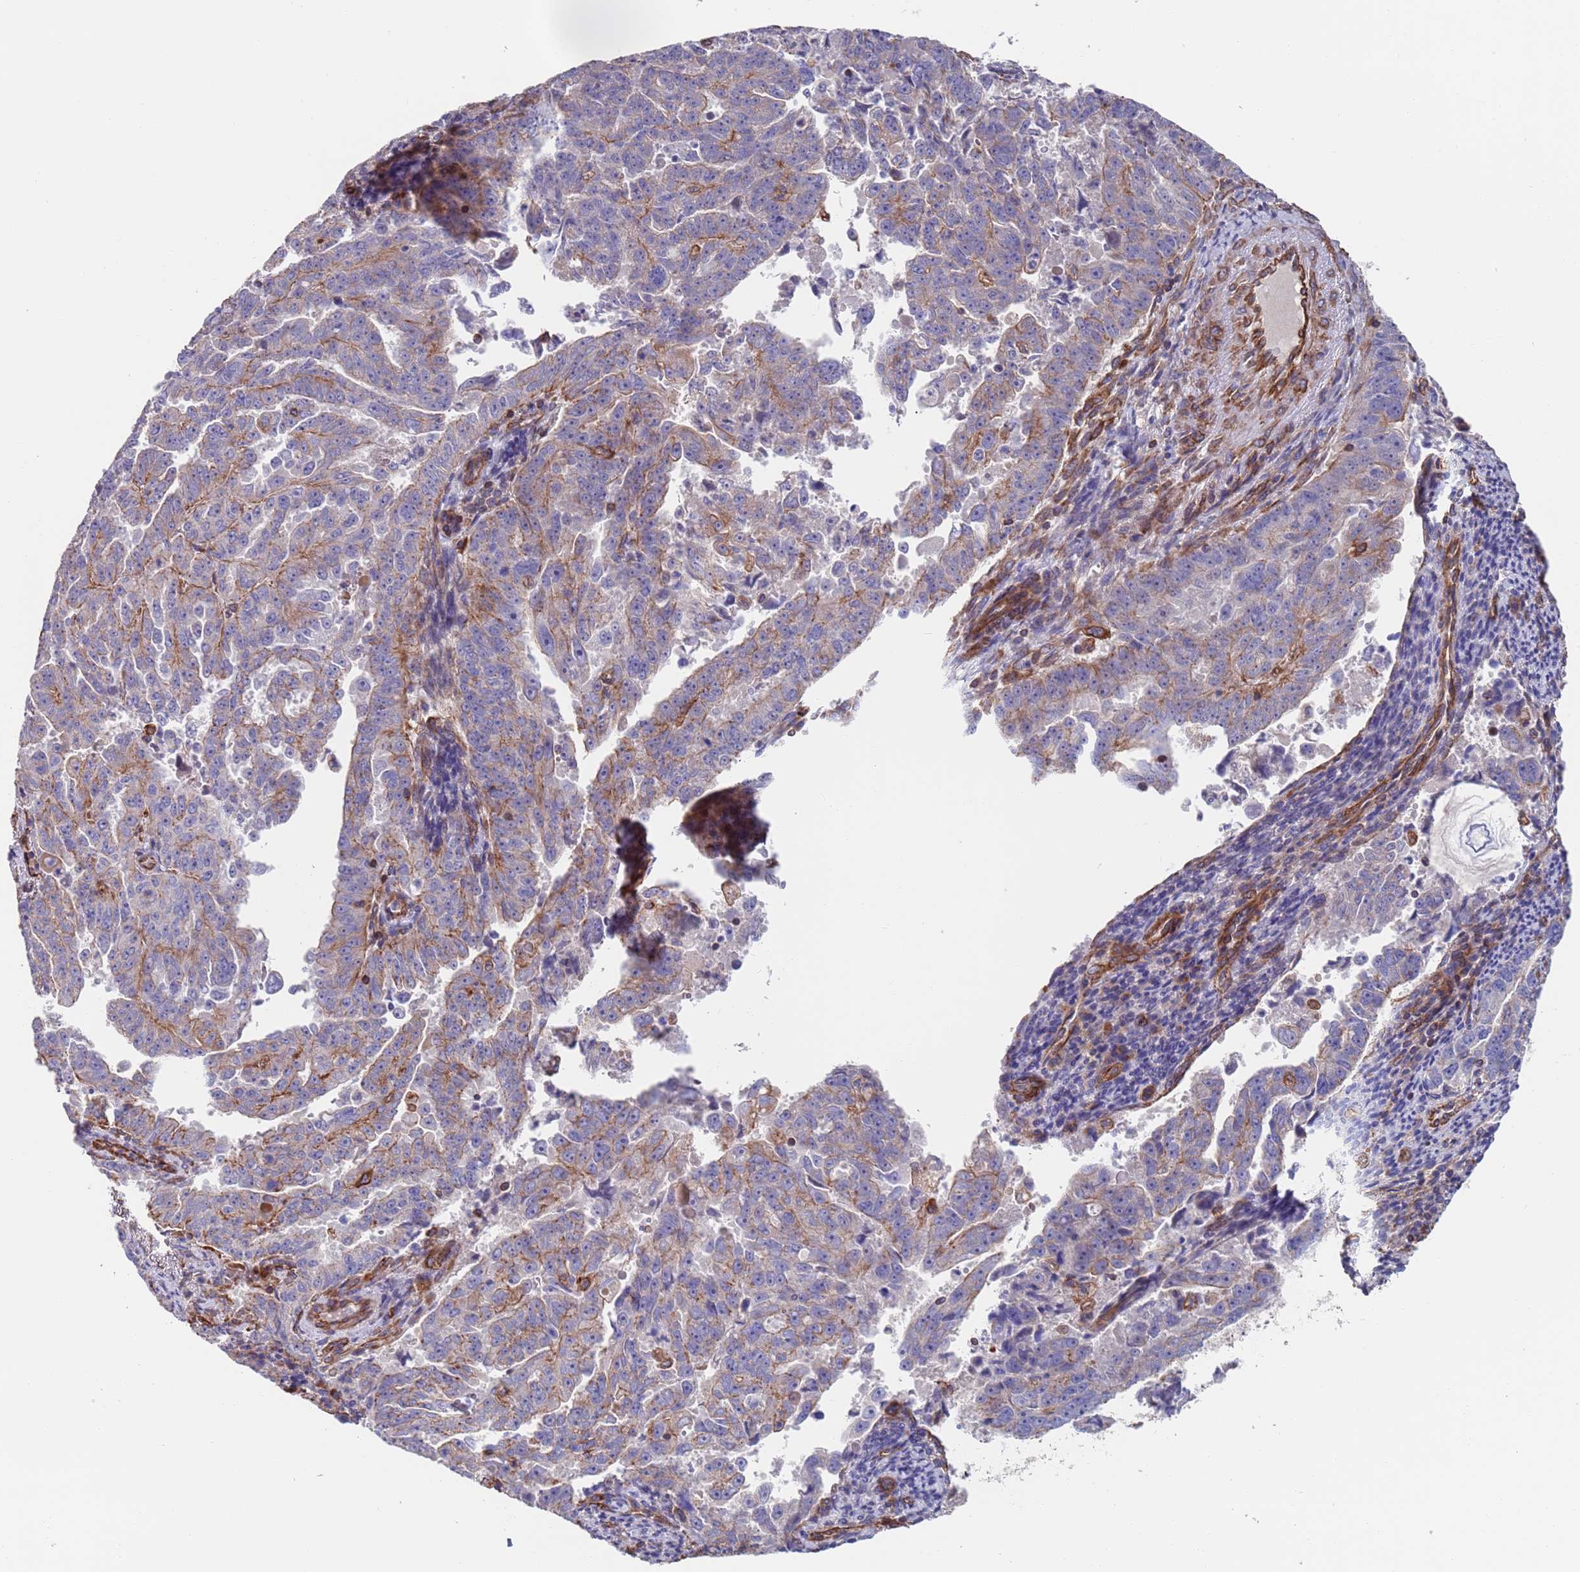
{"staining": {"intensity": "weak", "quantity": "<25%", "location": "cytoplasmic/membranous"}, "tissue": "endometrial cancer", "cell_type": "Tumor cells", "image_type": "cancer", "snomed": [{"axis": "morphology", "description": "Adenocarcinoma, NOS"}, {"axis": "topography", "description": "Endometrium"}], "caption": "A high-resolution photomicrograph shows immunohistochemistry staining of endometrial cancer, which reveals no significant positivity in tumor cells.", "gene": "JAKMIP2", "patient": {"sex": "female", "age": 65}}